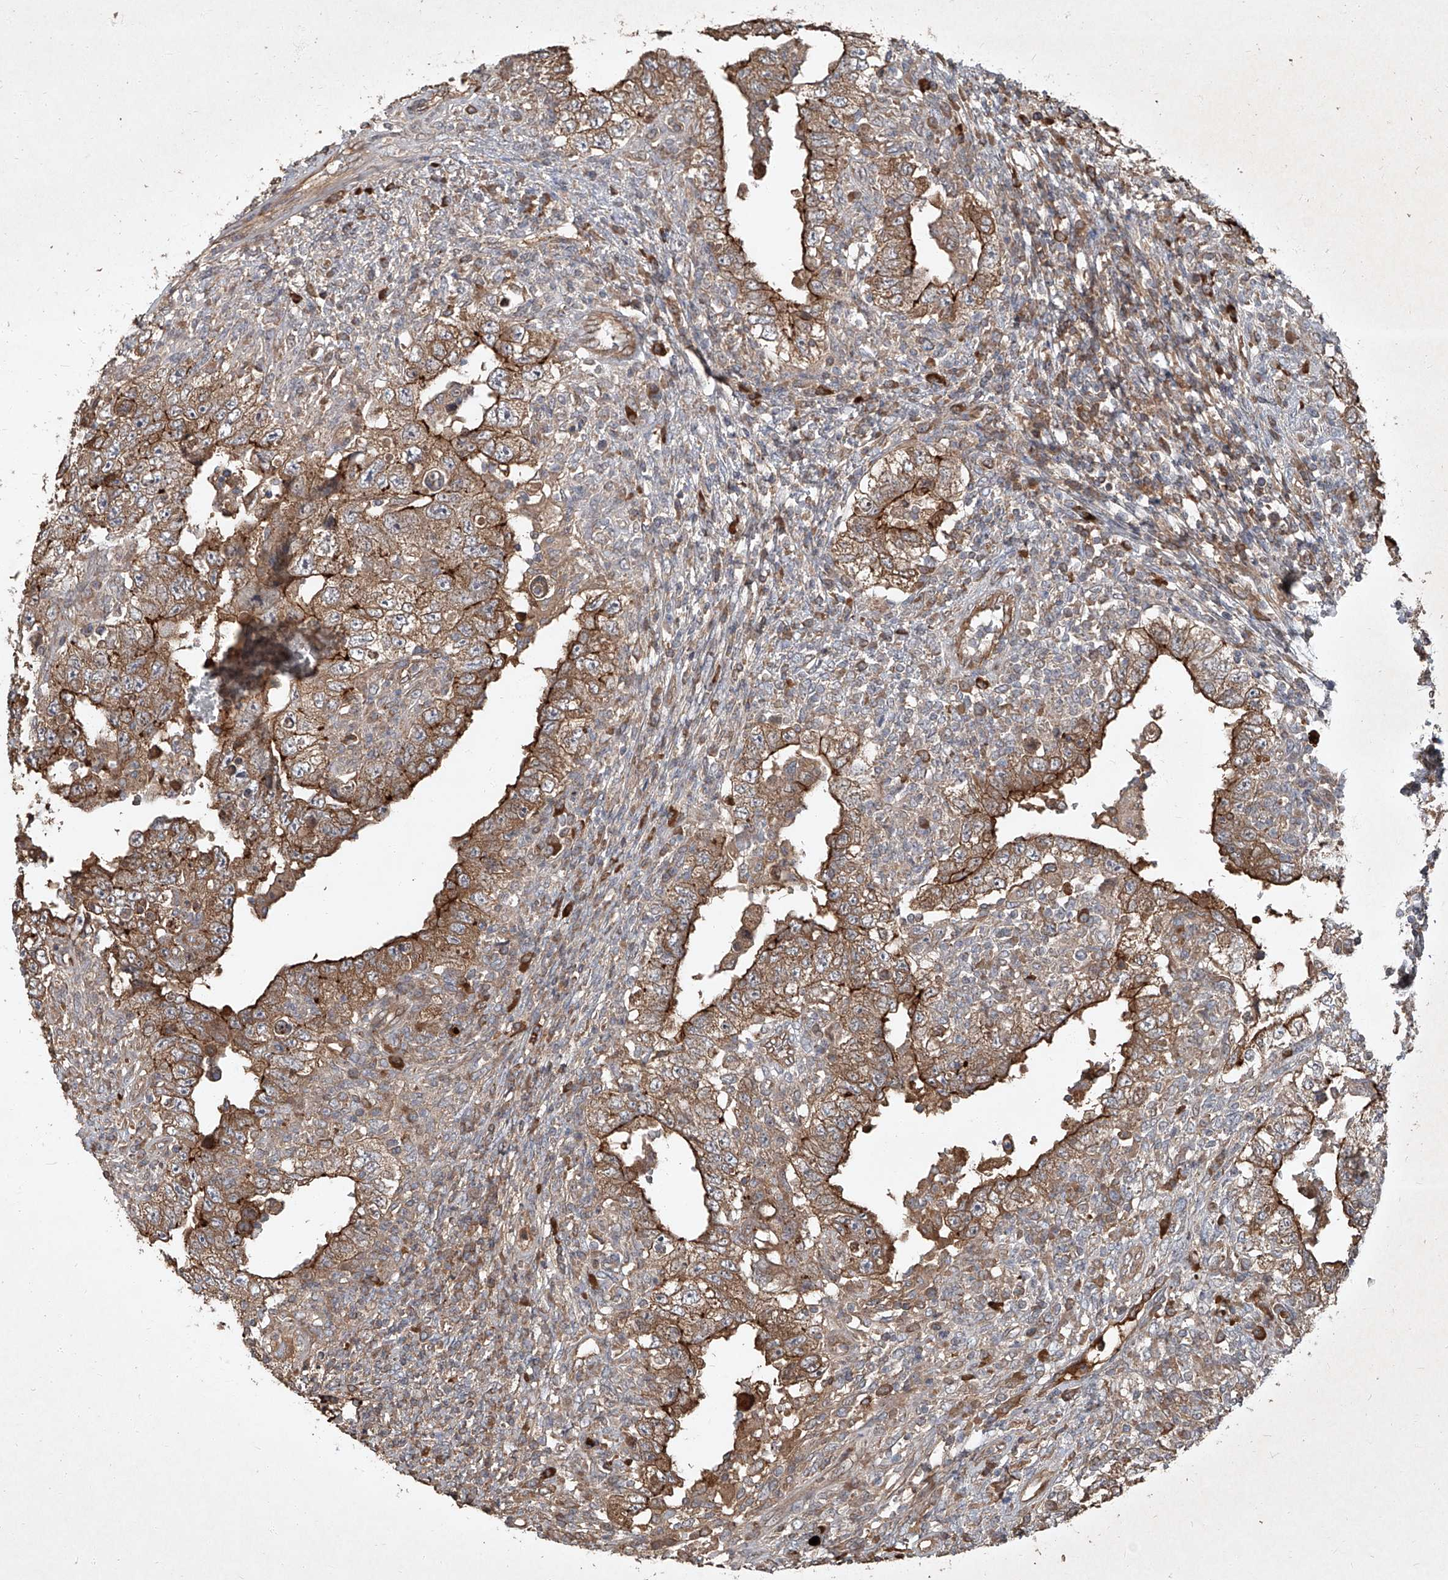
{"staining": {"intensity": "moderate", "quantity": ">75%", "location": "cytoplasmic/membranous"}, "tissue": "testis cancer", "cell_type": "Tumor cells", "image_type": "cancer", "snomed": [{"axis": "morphology", "description": "Carcinoma, Embryonal, NOS"}, {"axis": "topography", "description": "Testis"}], "caption": "IHC staining of testis embryonal carcinoma, which displays medium levels of moderate cytoplasmic/membranous positivity in approximately >75% of tumor cells indicating moderate cytoplasmic/membranous protein expression. The staining was performed using DAB (brown) for protein detection and nuclei were counterstained in hematoxylin (blue).", "gene": "CCN1", "patient": {"sex": "male", "age": 26}}